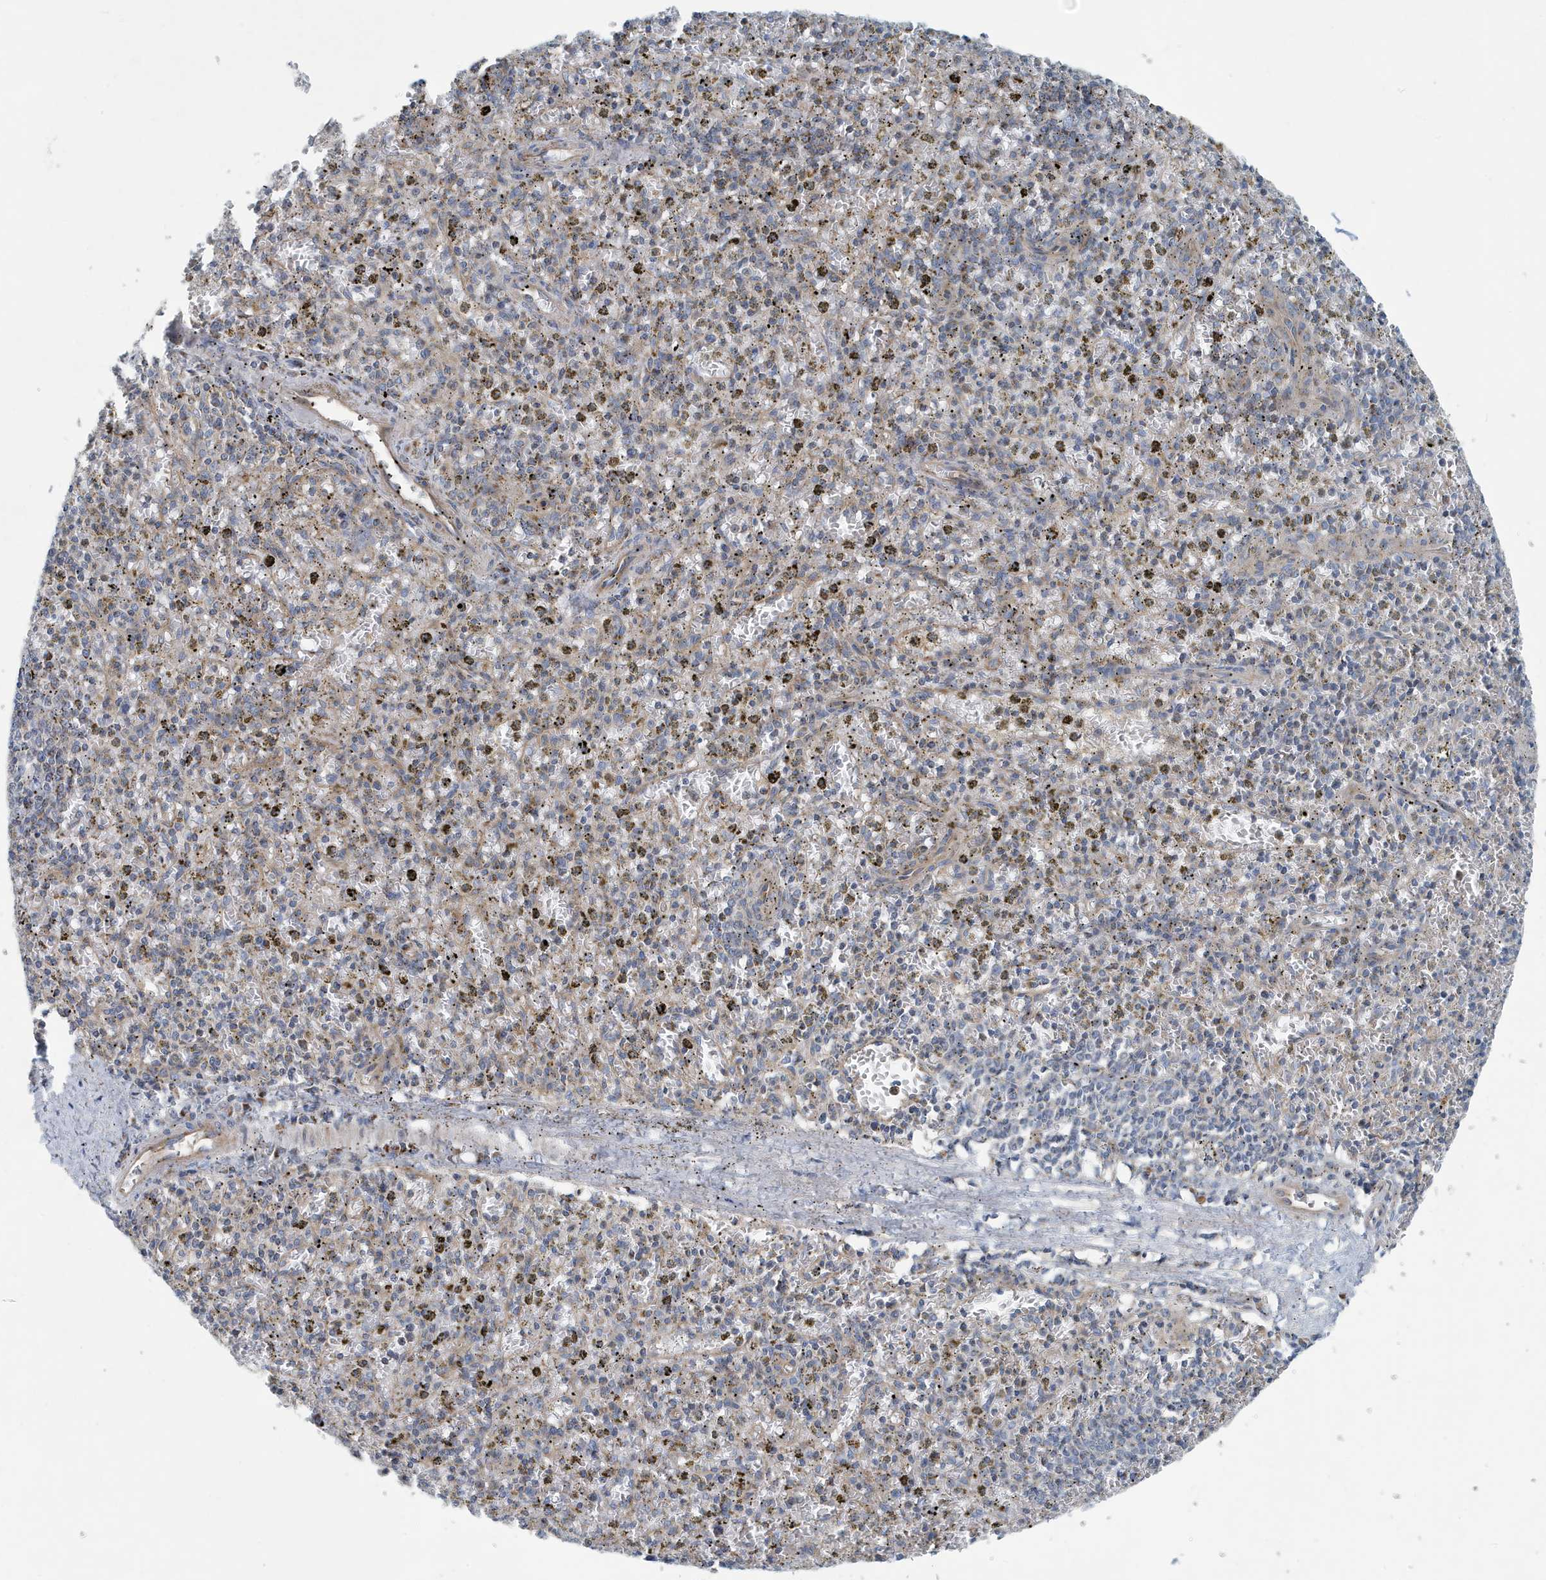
{"staining": {"intensity": "weak", "quantity": "<25%", "location": "cytoplasmic/membranous"}, "tissue": "spleen", "cell_type": "Cells in red pulp", "image_type": "normal", "snomed": [{"axis": "morphology", "description": "Normal tissue, NOS"}, {"axis": "topography", "description": "Spleen"}], "caption": "This is an immunohistochemistry (IHC) image of unremarkable human spleen. There is no expression in cells in red pulp.", "gene": "PPM1M", "patient": {"sex": "male", "age": 72}}